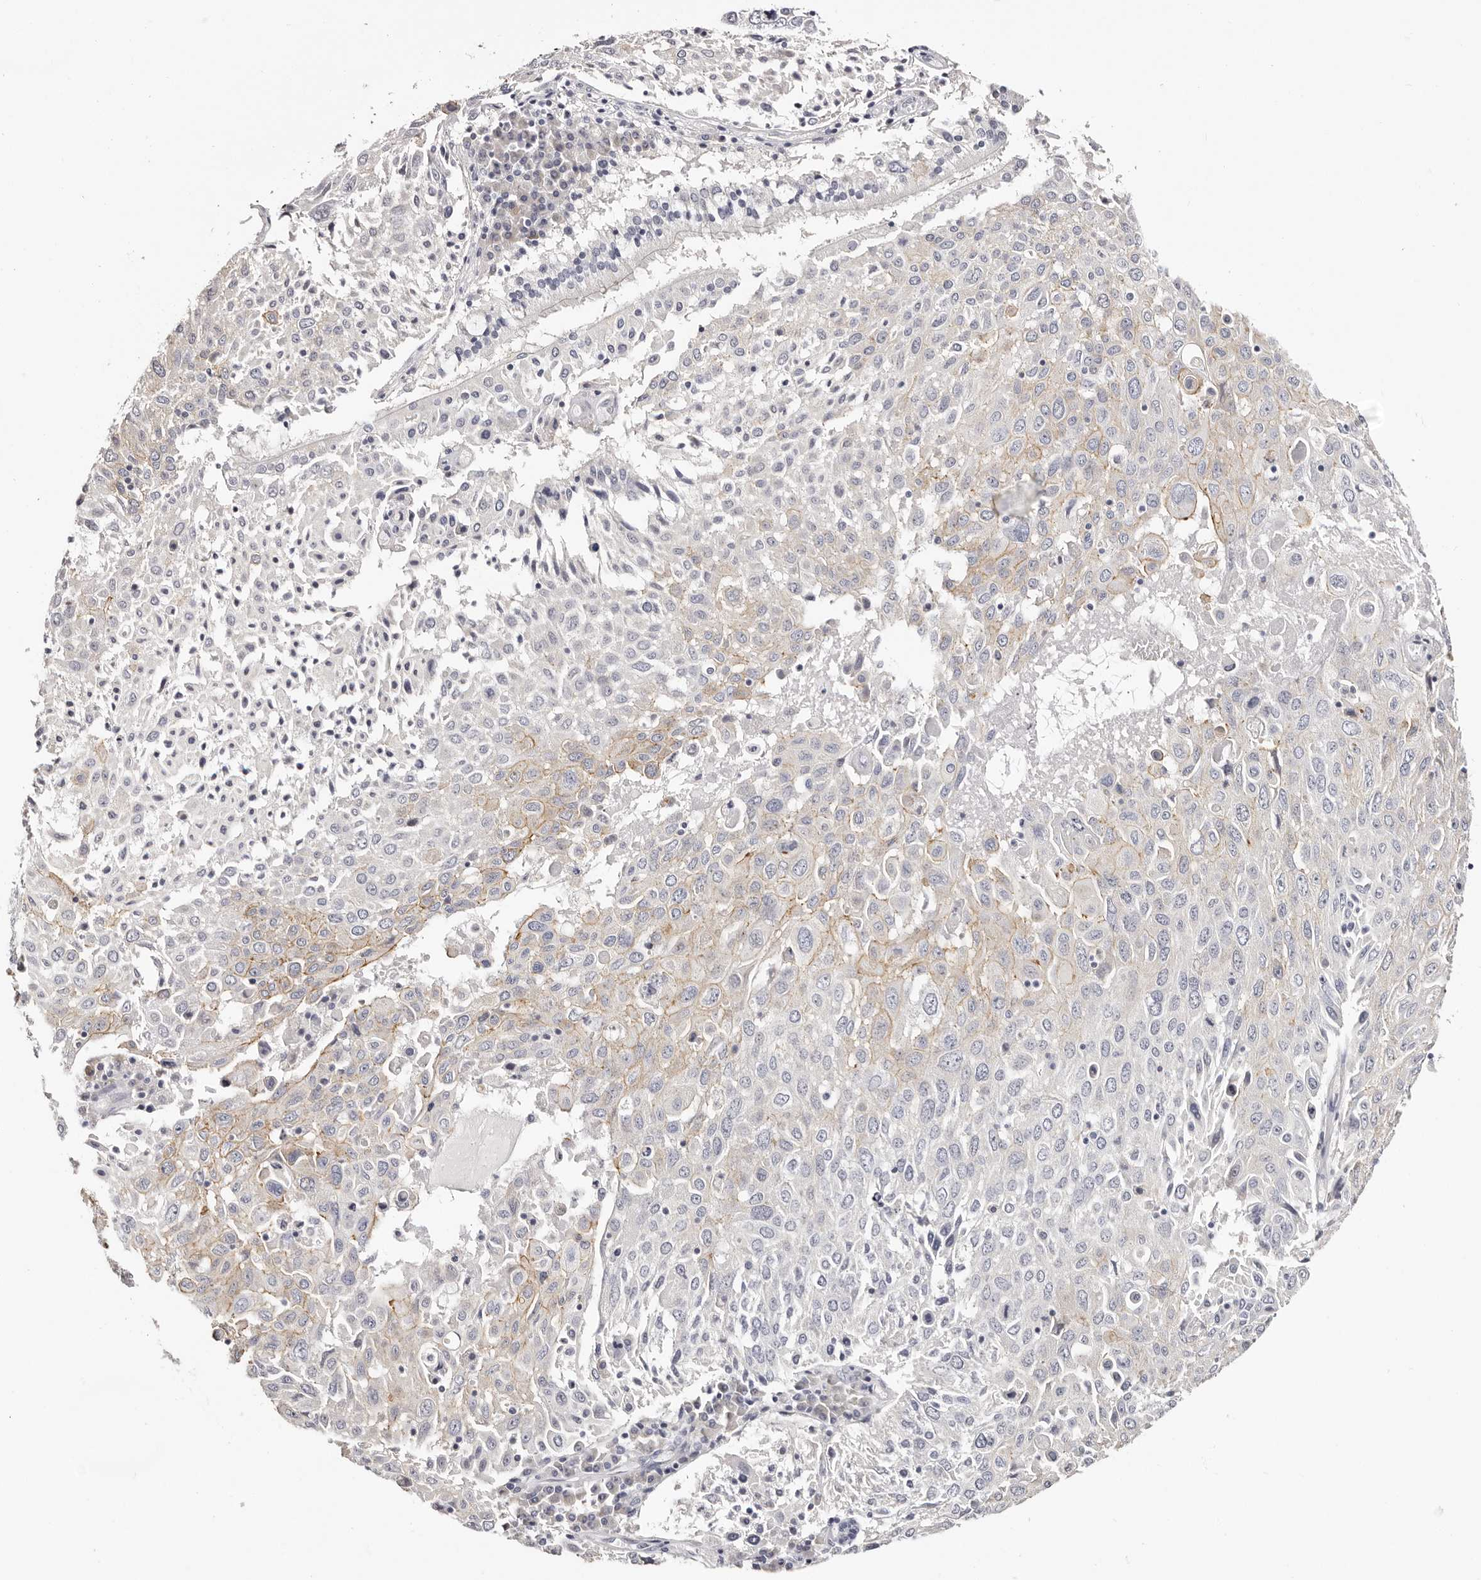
{"staining": {"intensity": "weak", "quantity": "<25%", "location": "cytoplasmic/membranous"}, "tissue": "lung cancer", "cell_type": "Tumor cells", "image_type": "cancer", "snomed": [{"axis": "morphology", "description": "Squamous cell carcinoma, NOS"}, {"axis": "topography", "description": "Lung"}], "caption": "This is a micrograph of immunohistochemistry (IHC) staining of lung squamous cell carcinoma, which shows no positivity in tumor cells.", "gene": "ROM1", "patient": {"sex": "male", "age": 65}}